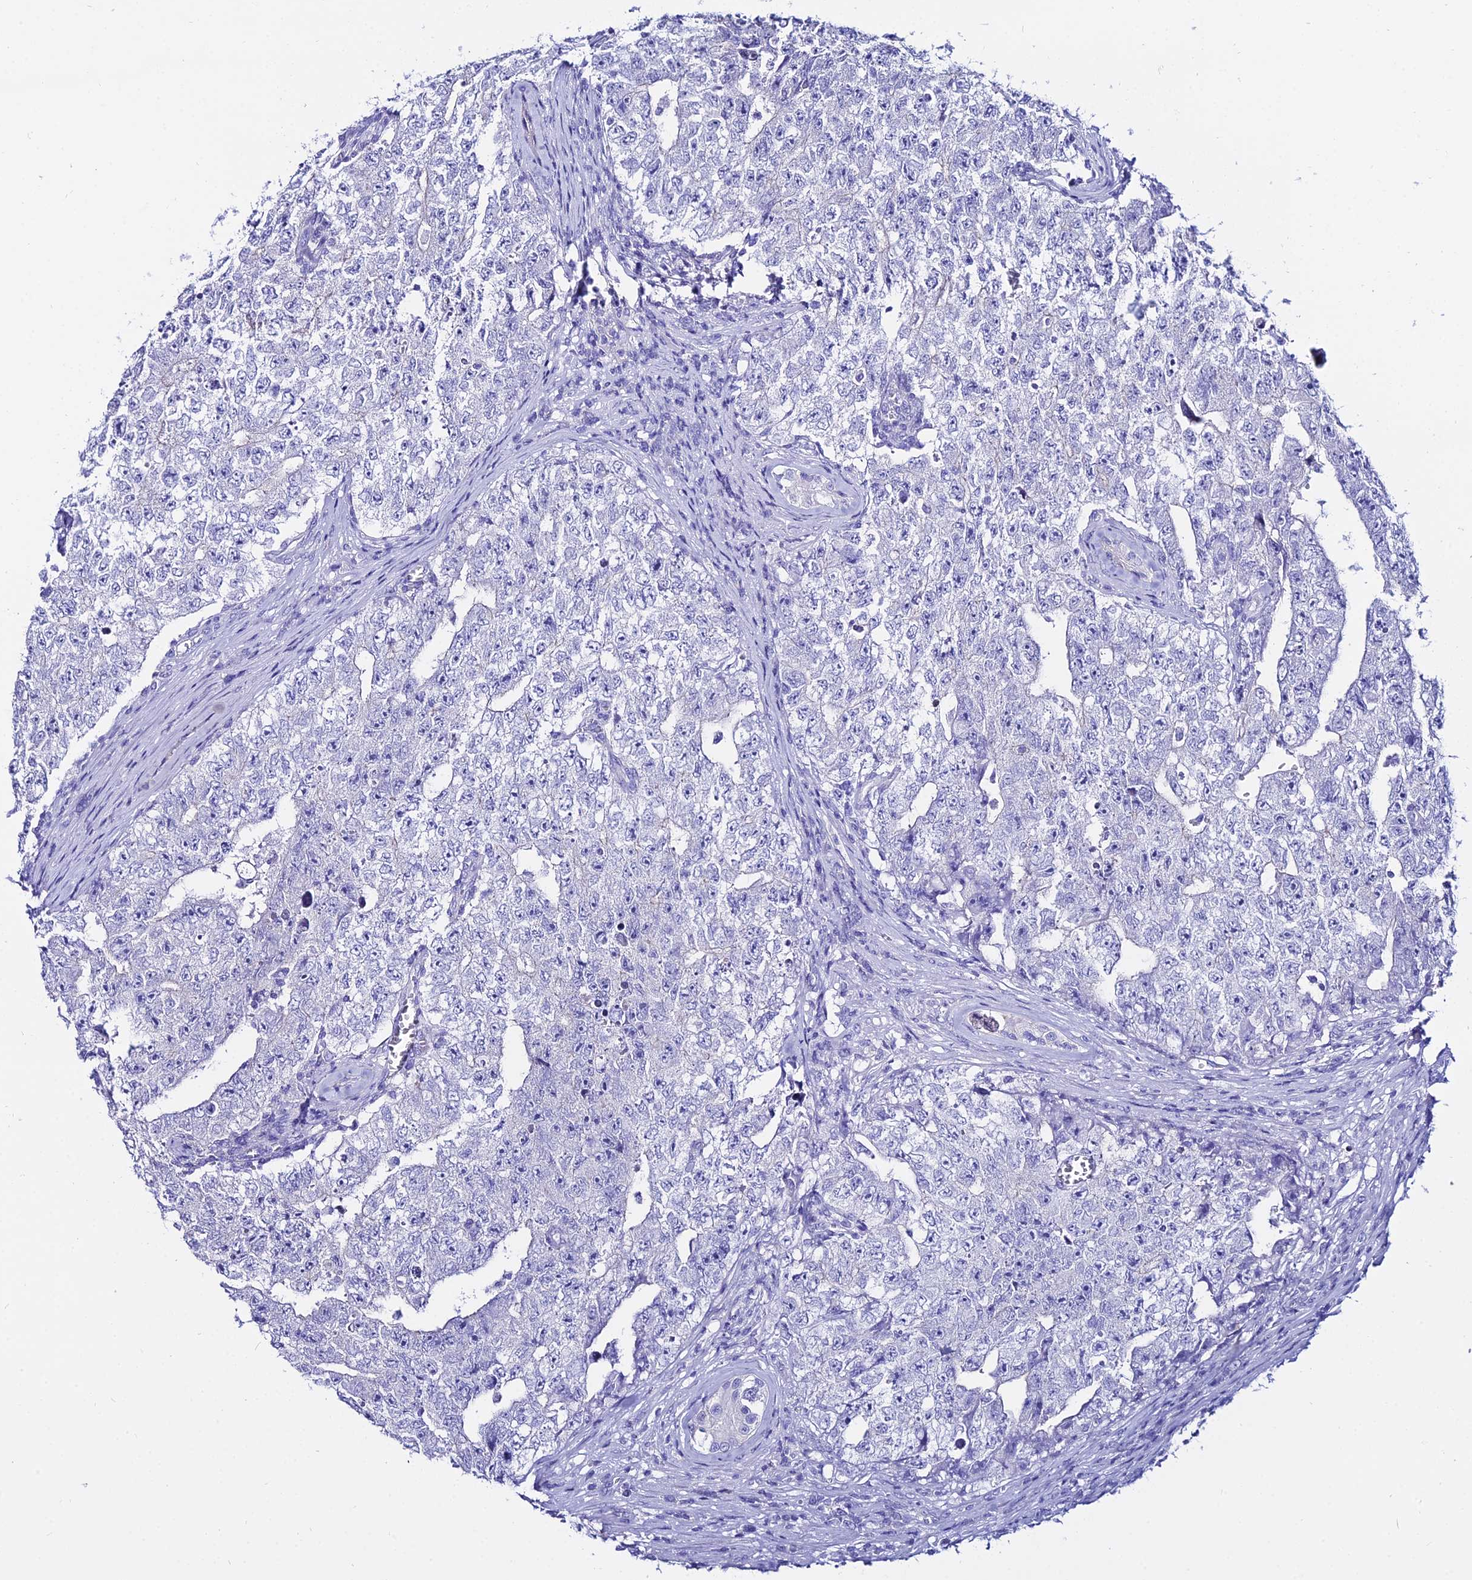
{"staining": {"intensity": "negative", "quantity": "none", "location": "none"}, "tissue": "testis cancer", "cell_type": "Tumor cells", "image_type": "cancer", "snomed": [{"axis": "morphology", "description": "Carcinoma, Embryonal, NOS"}, {"axis": "topography", "description": "Testis"}], "caption": "This is an IHC histopathology image of embryonal carcinoma (testis). There is no staining in tumor cells.", "gene": "OR4D5", "patient": {"sex": "male", "age": 17}}